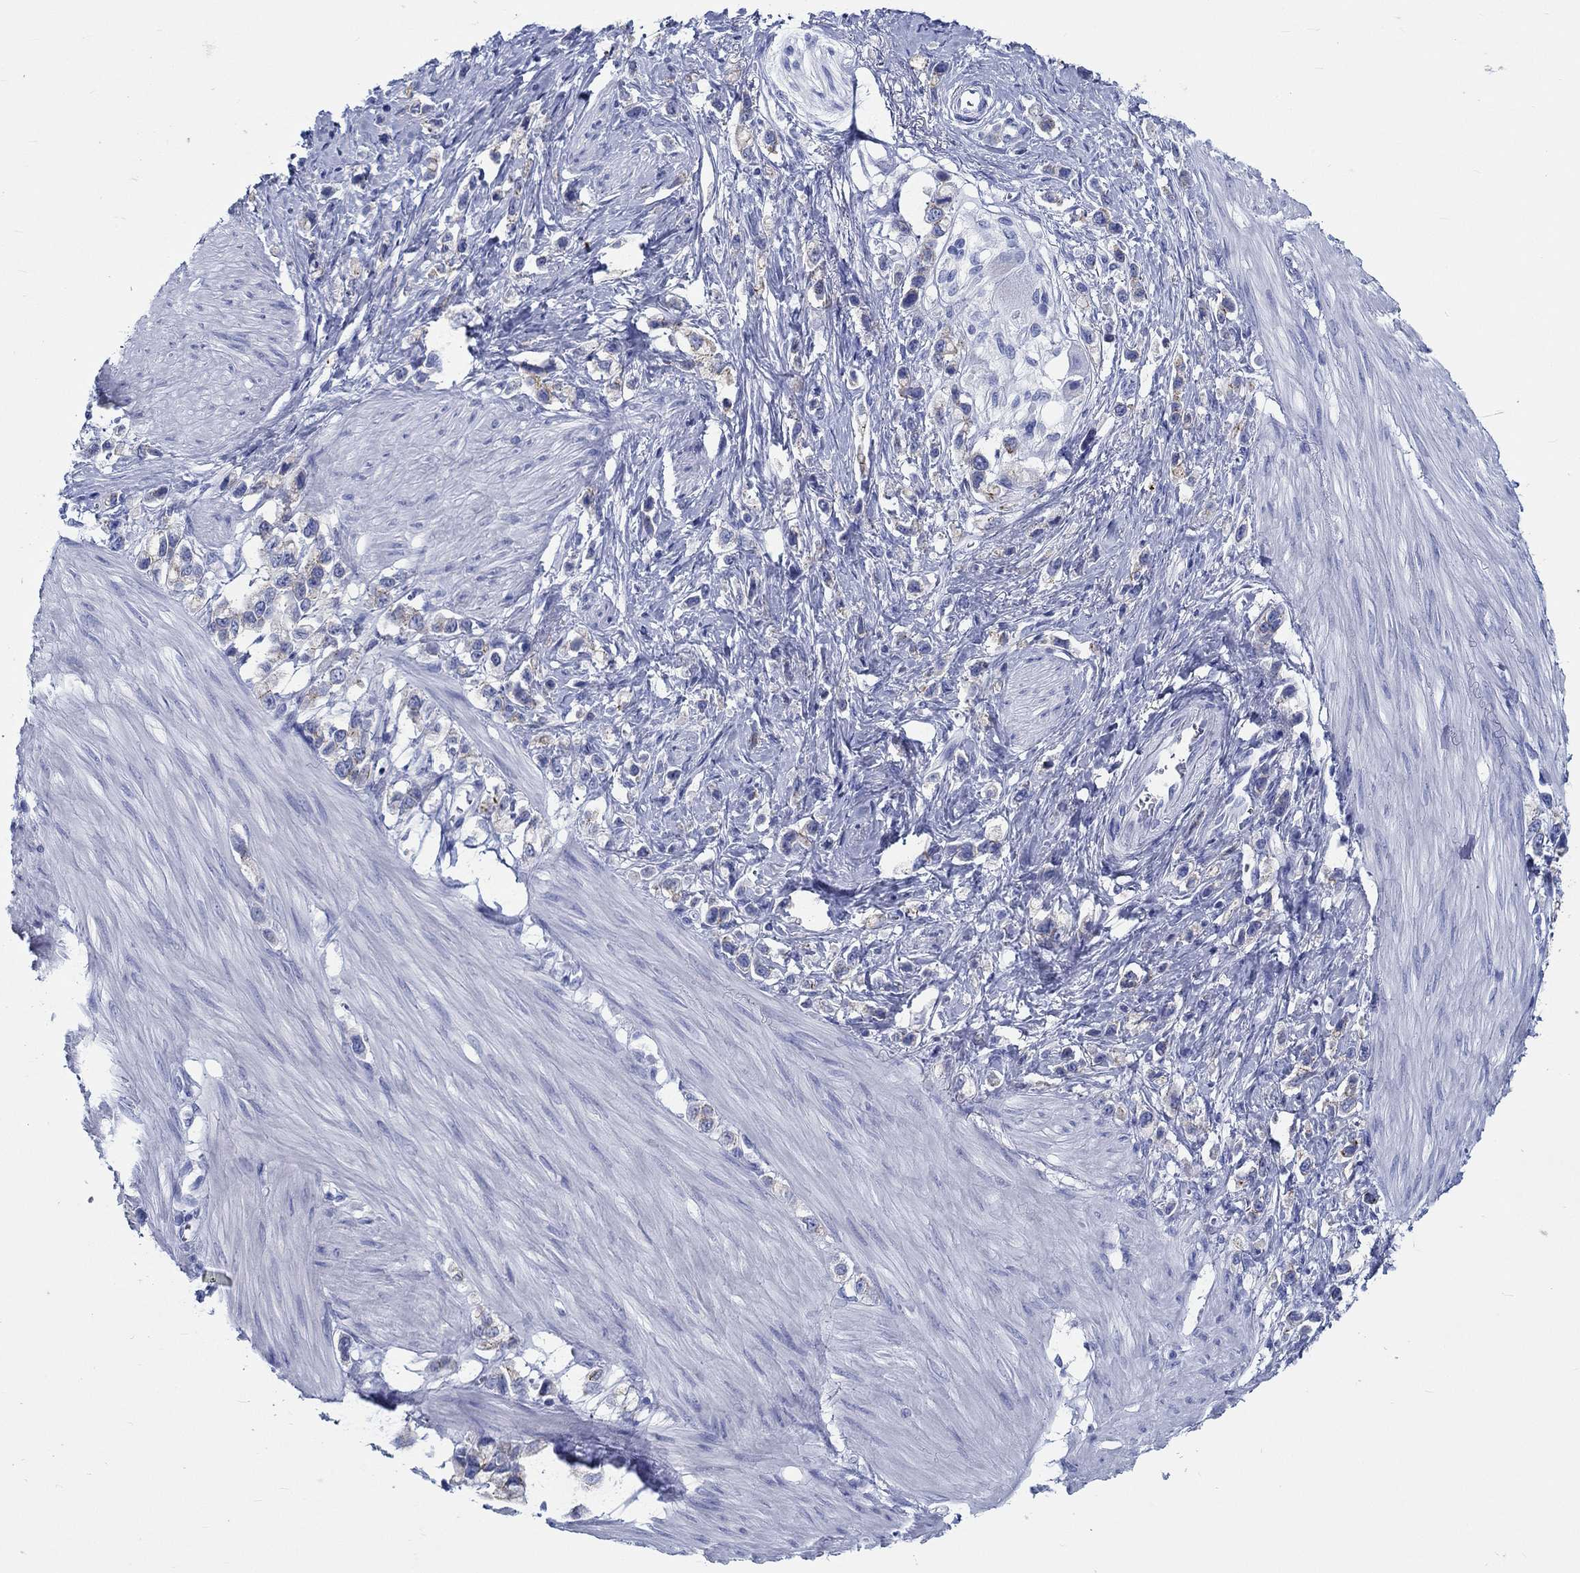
{"staining": {"intensity": "negative", "quantity": "none", "location": "none"}, "tissue": "stomach cancer", "cell_type": "Tumor cells", "image_type": "cancer", "snomed": [{"axis": "morphology", "description": "Normal tissue, NOS"}, {"axis": "morphology", "description": "Adenocarcinoma, NOS"}, {"axis": "morphology", "description": "Adenocarcinoma, High grade"}, {"axis": "topography", "description": "Stomach, upper"}, {"axis": "topography", "description": "Stomach"}], "caption": "IHC photomicrograph of human stomach cancer (adenocarcinoma (high-grade)) stained for a protein (brown), which reveals no positivity in tumor cells. (DAB immunohistochemistry (IHC), high magnification).", "gene": "RD3L", "patient": {"sex": "female", "age": 65}}